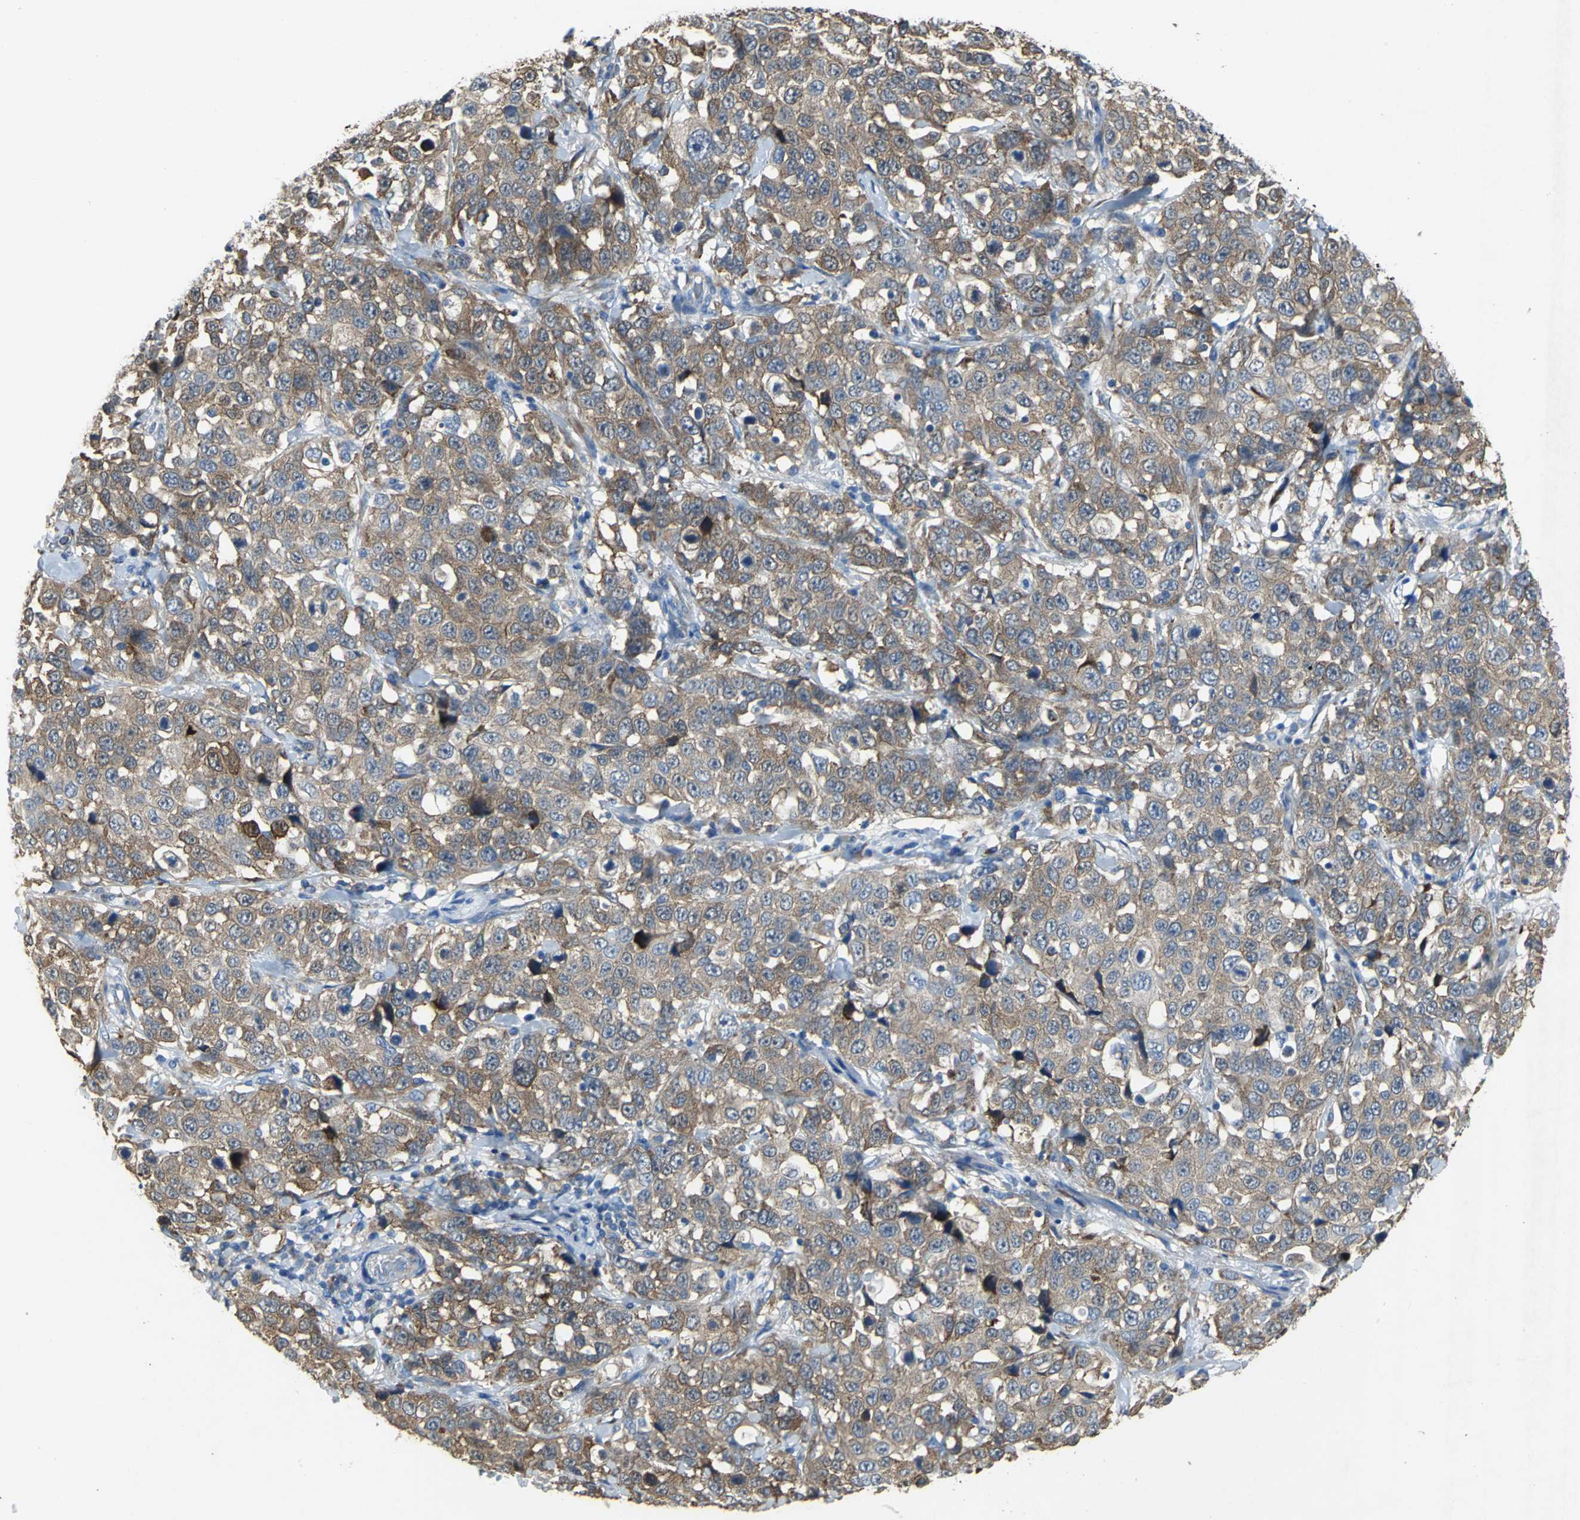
{"staining": {"intensity": "moderate", "quantity": ">75%", "location": "cytoplasmic/membranous"}, "tissue": "stomach cancer", "cell_type": "Tumor cells", "image_type": "cancer", "snomed": [{"axis": "morphology", "description": "Normal tissue, NOS"}, {"axis": "morphology", "description": "Adenocarcinoma, NOS"}, {"axis": "topography", "description": "Stomach"}], "caption": "Human stomach cancer (adenocarcinoma) stained with a brown dye reveals moderate cytoplasmic/membranous positive staining in approximately >75% of tumor cells.", "gene": "EIF5A", "patient": {"sex": "male", "age": 48}}